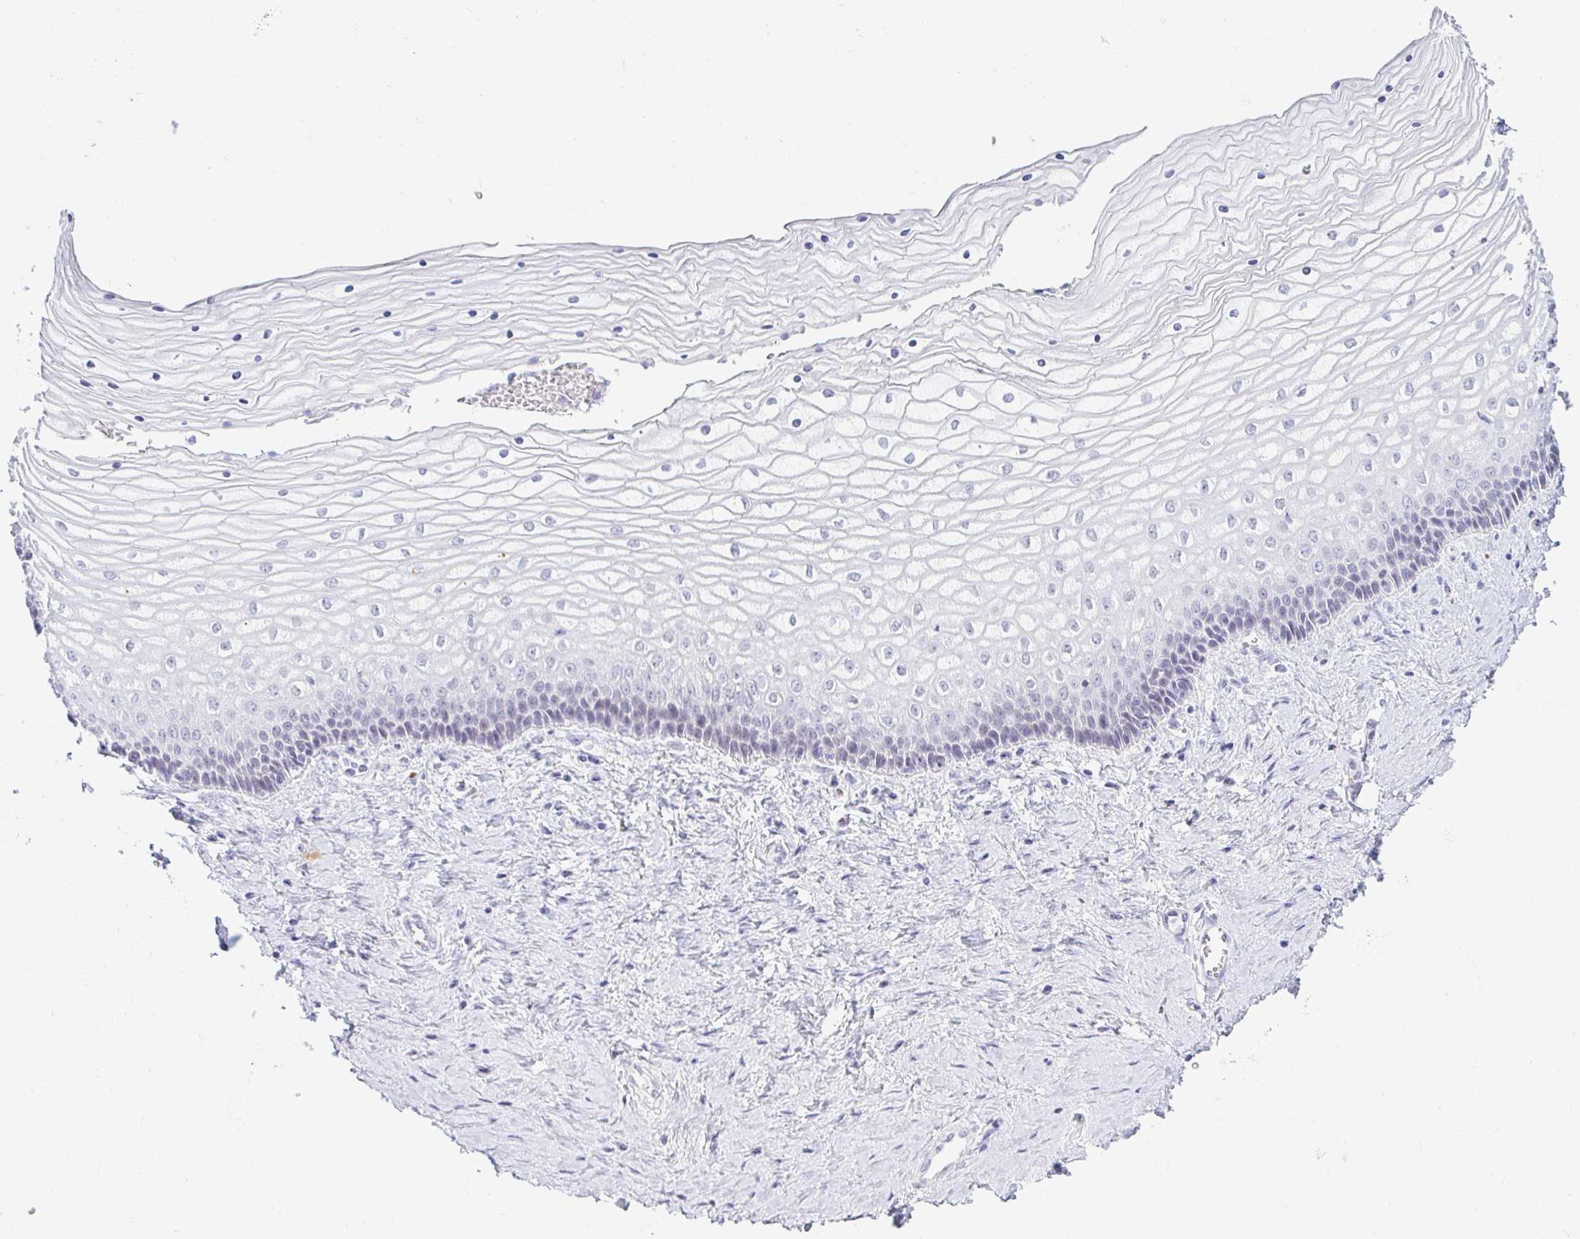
{"staining": {"intensity": "negative", "quantity": "none", "location": "none"}, "tissue": "vagina", "cell_type": "Squamous epithelial cells", "image_type": "normal", "snomed": [{"axis": "morphology", "description": "Normal tissue, NOS"}, {"axis": "topography", "description": "Vagina"}], "caption": "An immunohistochemistry photomicrograph of normal vagina is shown. There is no staining in squamous epithelial cells of vagina. The staining is performed using DAB brown chromogen with nuclei counter-stained in using hematoxylin.", "gene": "OR51D1", "patient": {"sex": "female", "age": 45}}